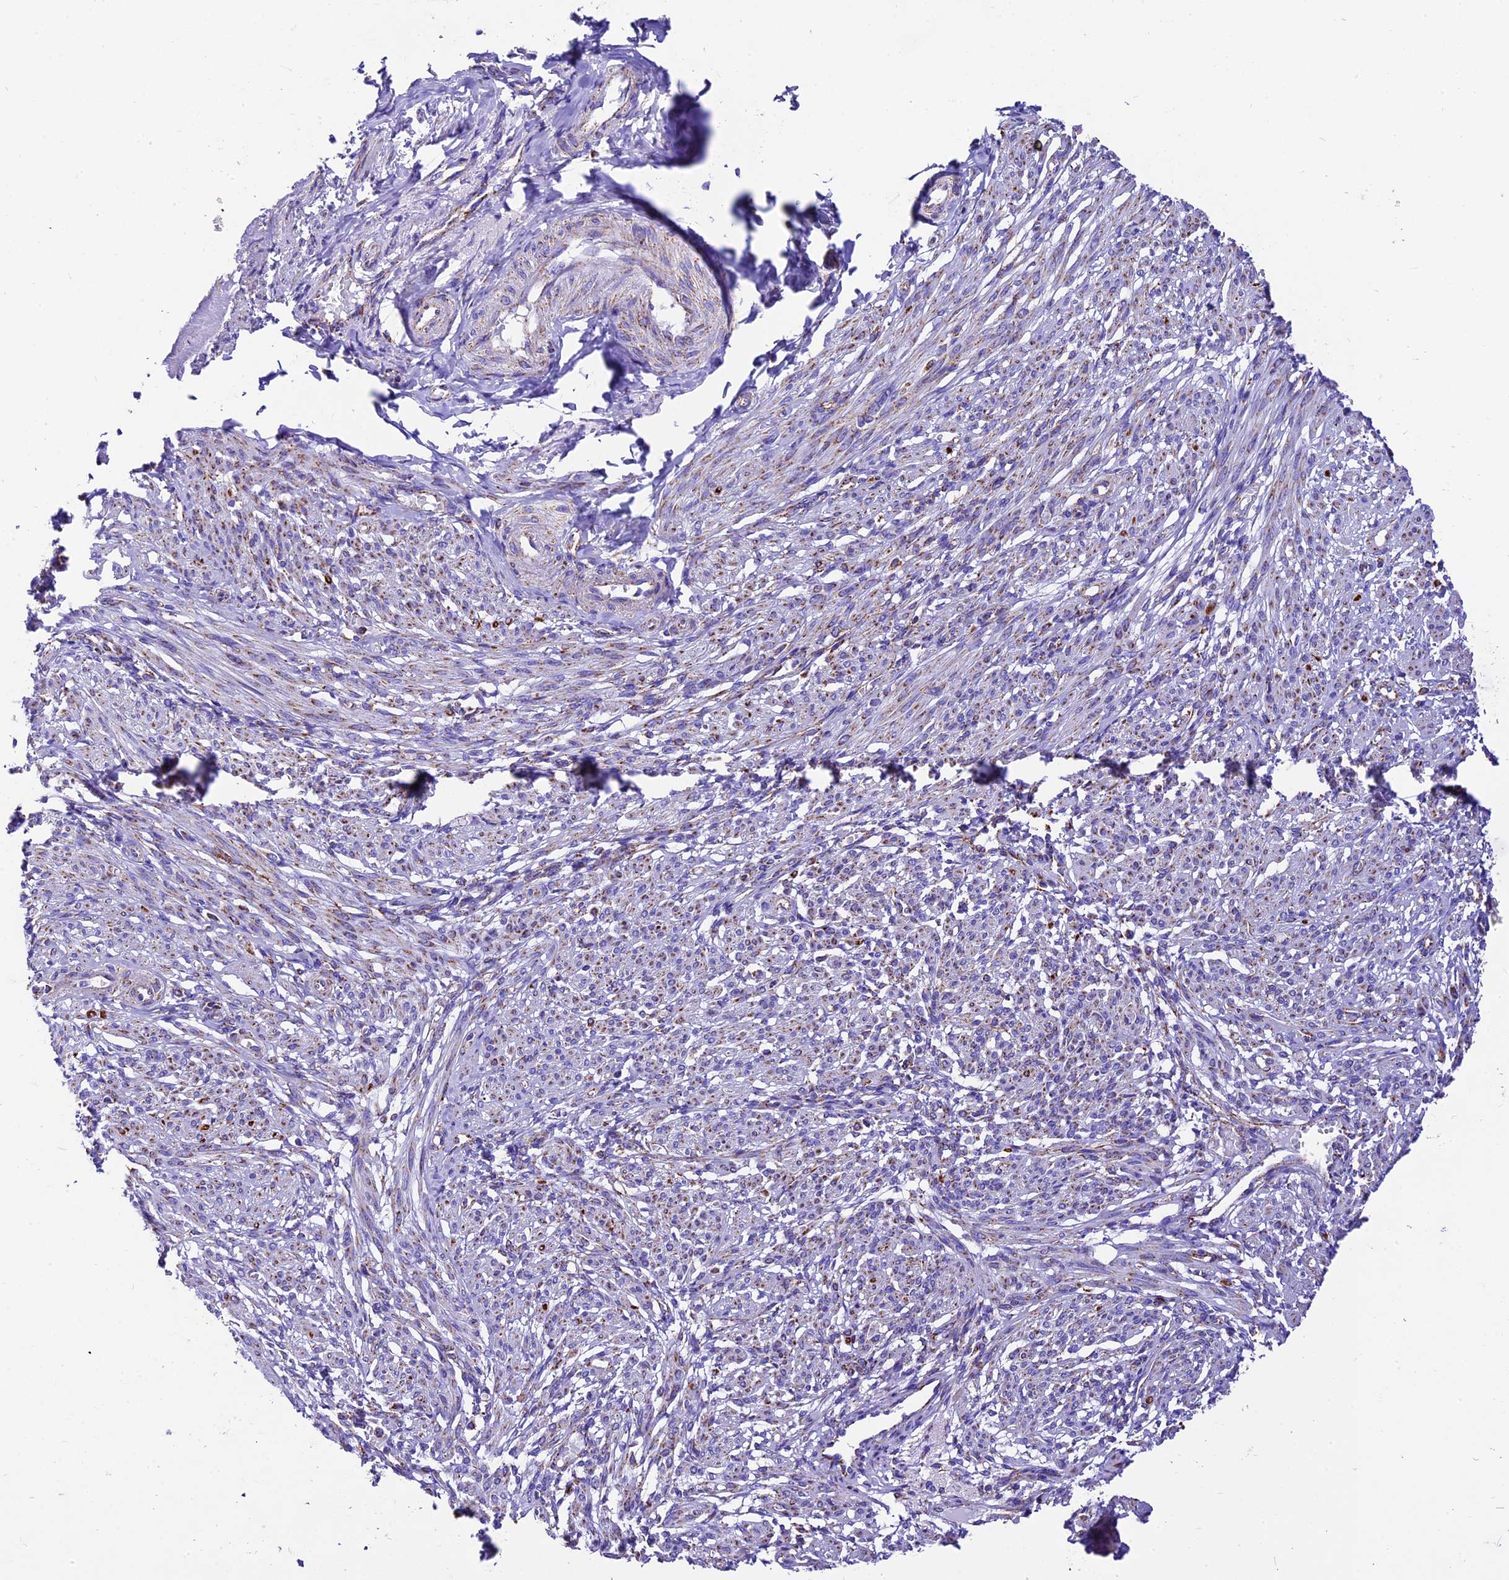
{"staining": {"intensity": "weak", "quantity": "25%-75%", "location": "cytoplasmic/membranous"}, "tissue": "smooth muscle", "cell_type": "Smooth muscle cells", "image_type": "normal", "snomed": [{"axis": "morphology", "description": "Normal tissue, NOS"}, {"axis": "topography", "description": "Smooth muscle"}], "caption": "This photomicrograph demonstrates immunohistochemistry staining of normal human smooth muscle, with low weak cytoplasmic/membranous staining in approximately 25%-75% of smooth muscle cells.", "gene": "DCAF5", "patient": {"sex": "female", "age": 39}}